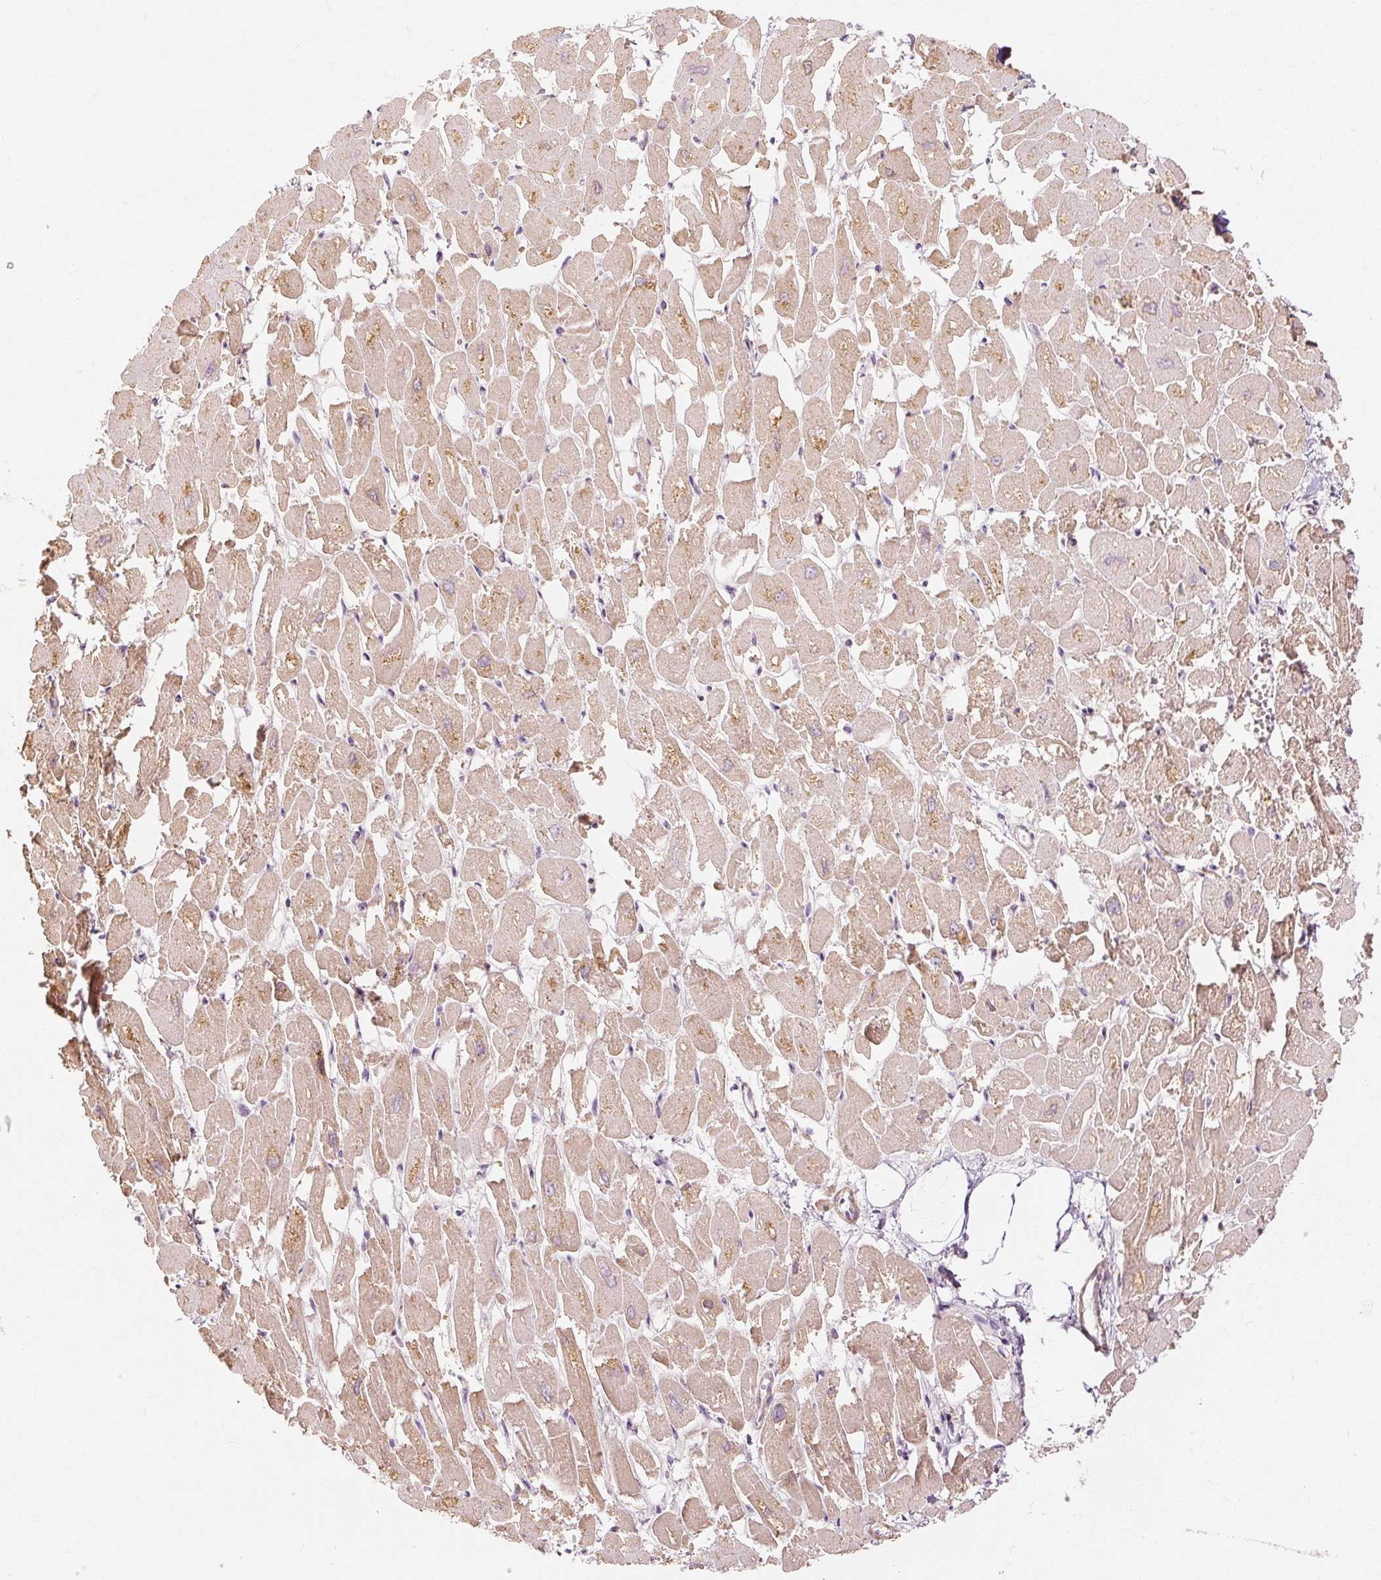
{"staining": {"intensity": "moderate", "quantity": ">75%", "location": "cytoplasmic/membranous"}, "tissue": "heart muscle", "cell_type": "Cardiomyocytes", "image_type": "normal", "snomed": [{"axis": "morphology", "description": "Normal tissue, NOS"}, {"axis": "topography", "description": "Heart"}], "caption": "Immunohistochemistry photomicrograph of benign human heart muscle stained for a protein (brown), which shows medium levels of moderate cytoplasmic/membranous staining in approximately >75% of cardiomyocytes.", "gene": "CAPN3", "patient": {"sex": "male", "age": 54}}